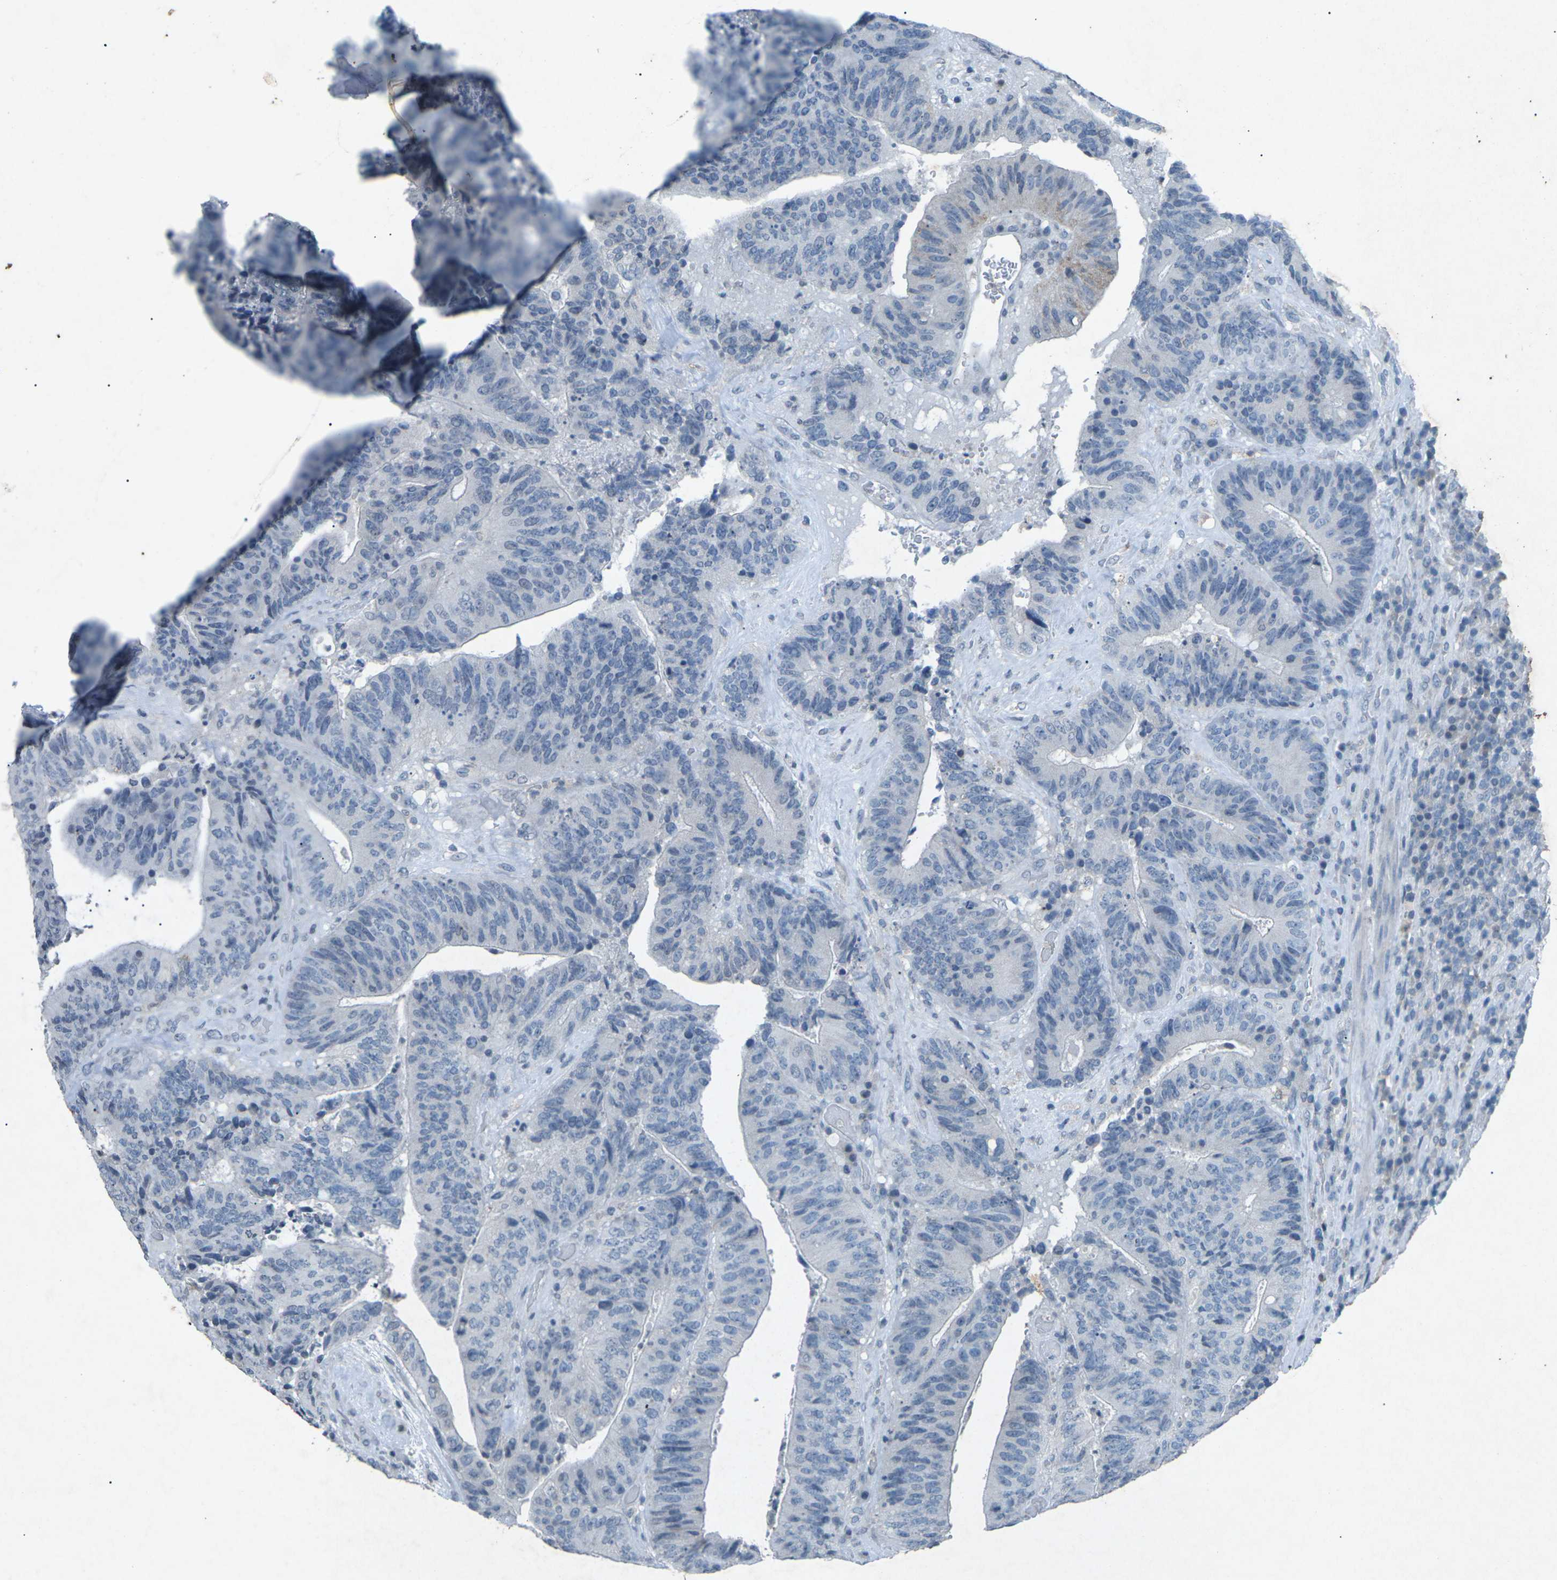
{"staining": {"intensity": "negative", "quantity": "none", "location": "none"}, "tissue": "colorectal cancer", "cell_type": "Tumor cells", "image_type": "cancer", "snomed": [{"axis": "morphology", "description": "Adenocarcinoma, NOS"}, {"axis": "topography", "description": "Rectum"}], "caption": "Colorectal cancer (adenocarcinoma) was stained to show a protein in brown. There is no significant expression in tumor cells.", "gene": "A1BG", "patient": {"sex": "male", "age": 72}}